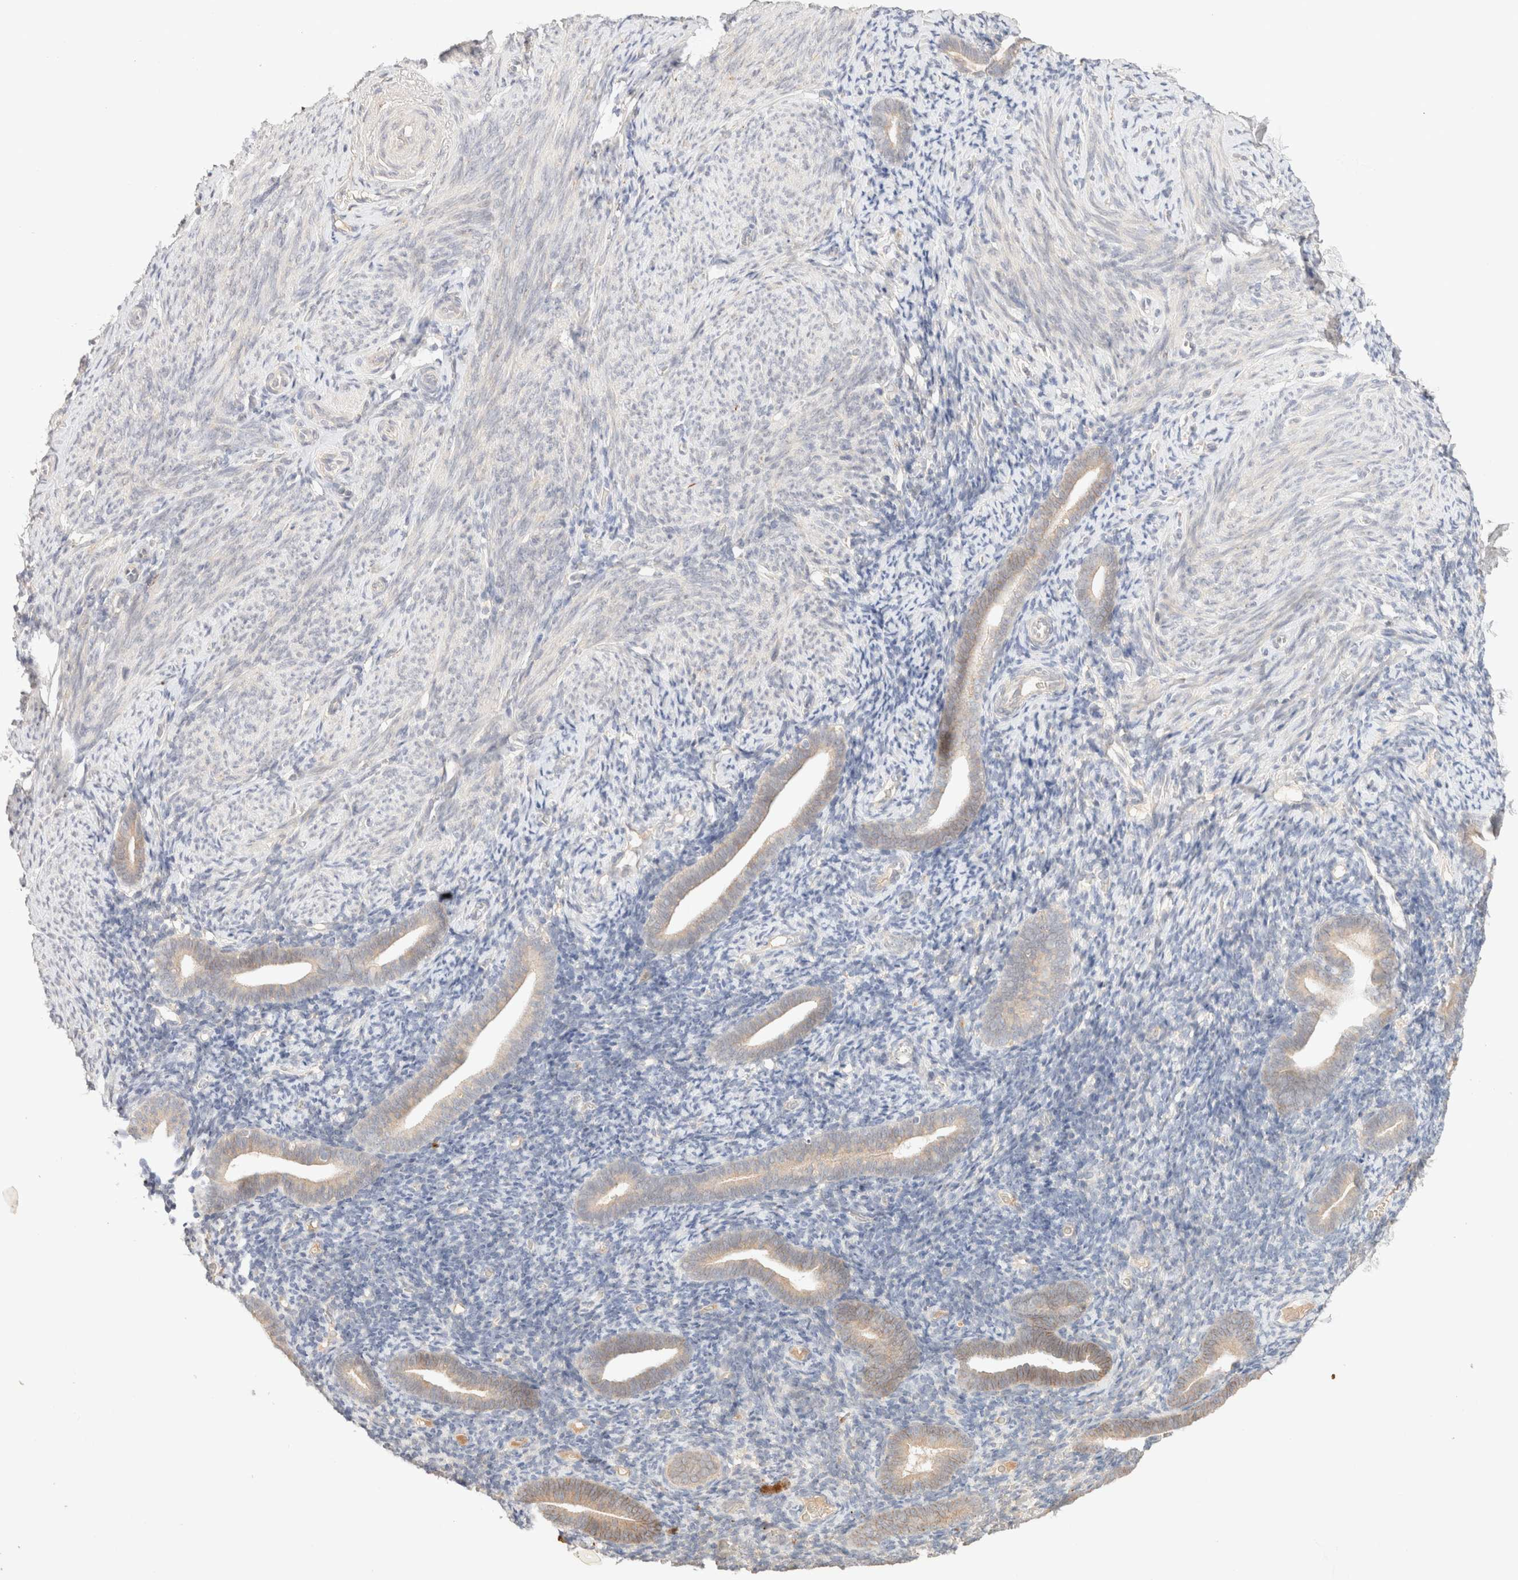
{"staining": {"intensity": "negative", "quantity": "none", "location": "none"}, "tissue": "endometrium", "cell_type": "Cells in endometrial stroma", "image_type": "normal", "snomed": [{"axis": "morphology", "description": "Normal tissue, NOS"}, {"axis": "topography", "description": "Endometrium"}], "caption": "The photomicrograph reveals no significant positivity in cells in endometrial stroma of endometrium. The staining is performed using DAB brown chromogen with nuclei counter-stained in using hematoxylin.", "gene": "SARM1", "patient": {"sex": "female", "age": 51}}